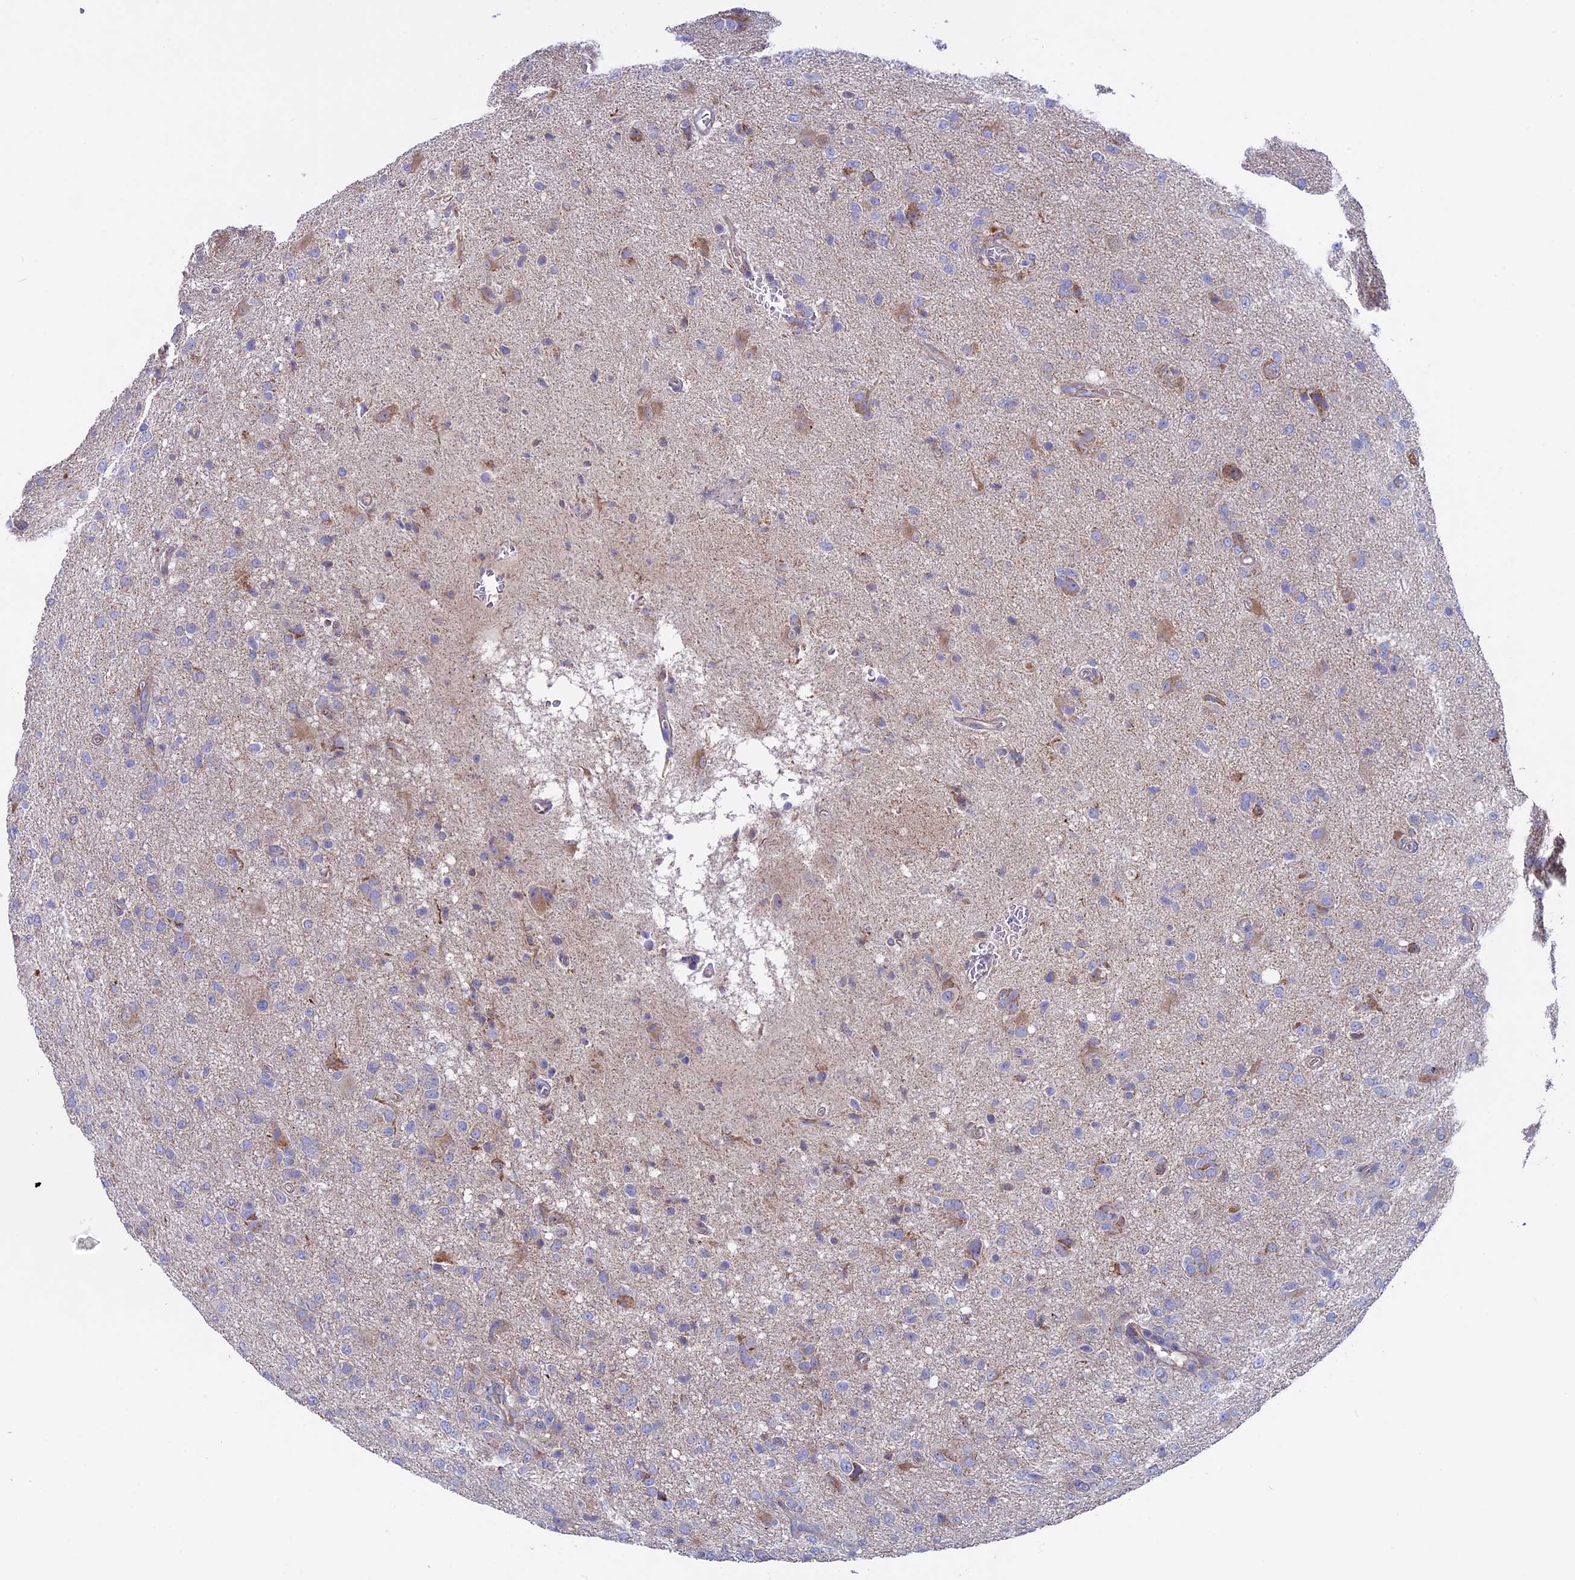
{"staining": {"intensity": "weak", "quantity": "<25%", "location": "cytoplasmic/membranous"}, "tissue": "glioma", "cell_type": "Tumor cells", "image_type": "cancer", "snomed": [{"axis": "morphology", "description": "Glioma, malignant, High grade"}, {"axis": "topography", "description": "Brain"}], "caption": "Immunohistochemical staining of human malignant glioma (high-grade) reveals no significant positivity in tumor cells.", "gene": "SLC15A5", "patient": {"sex": "female", "age": 57}}